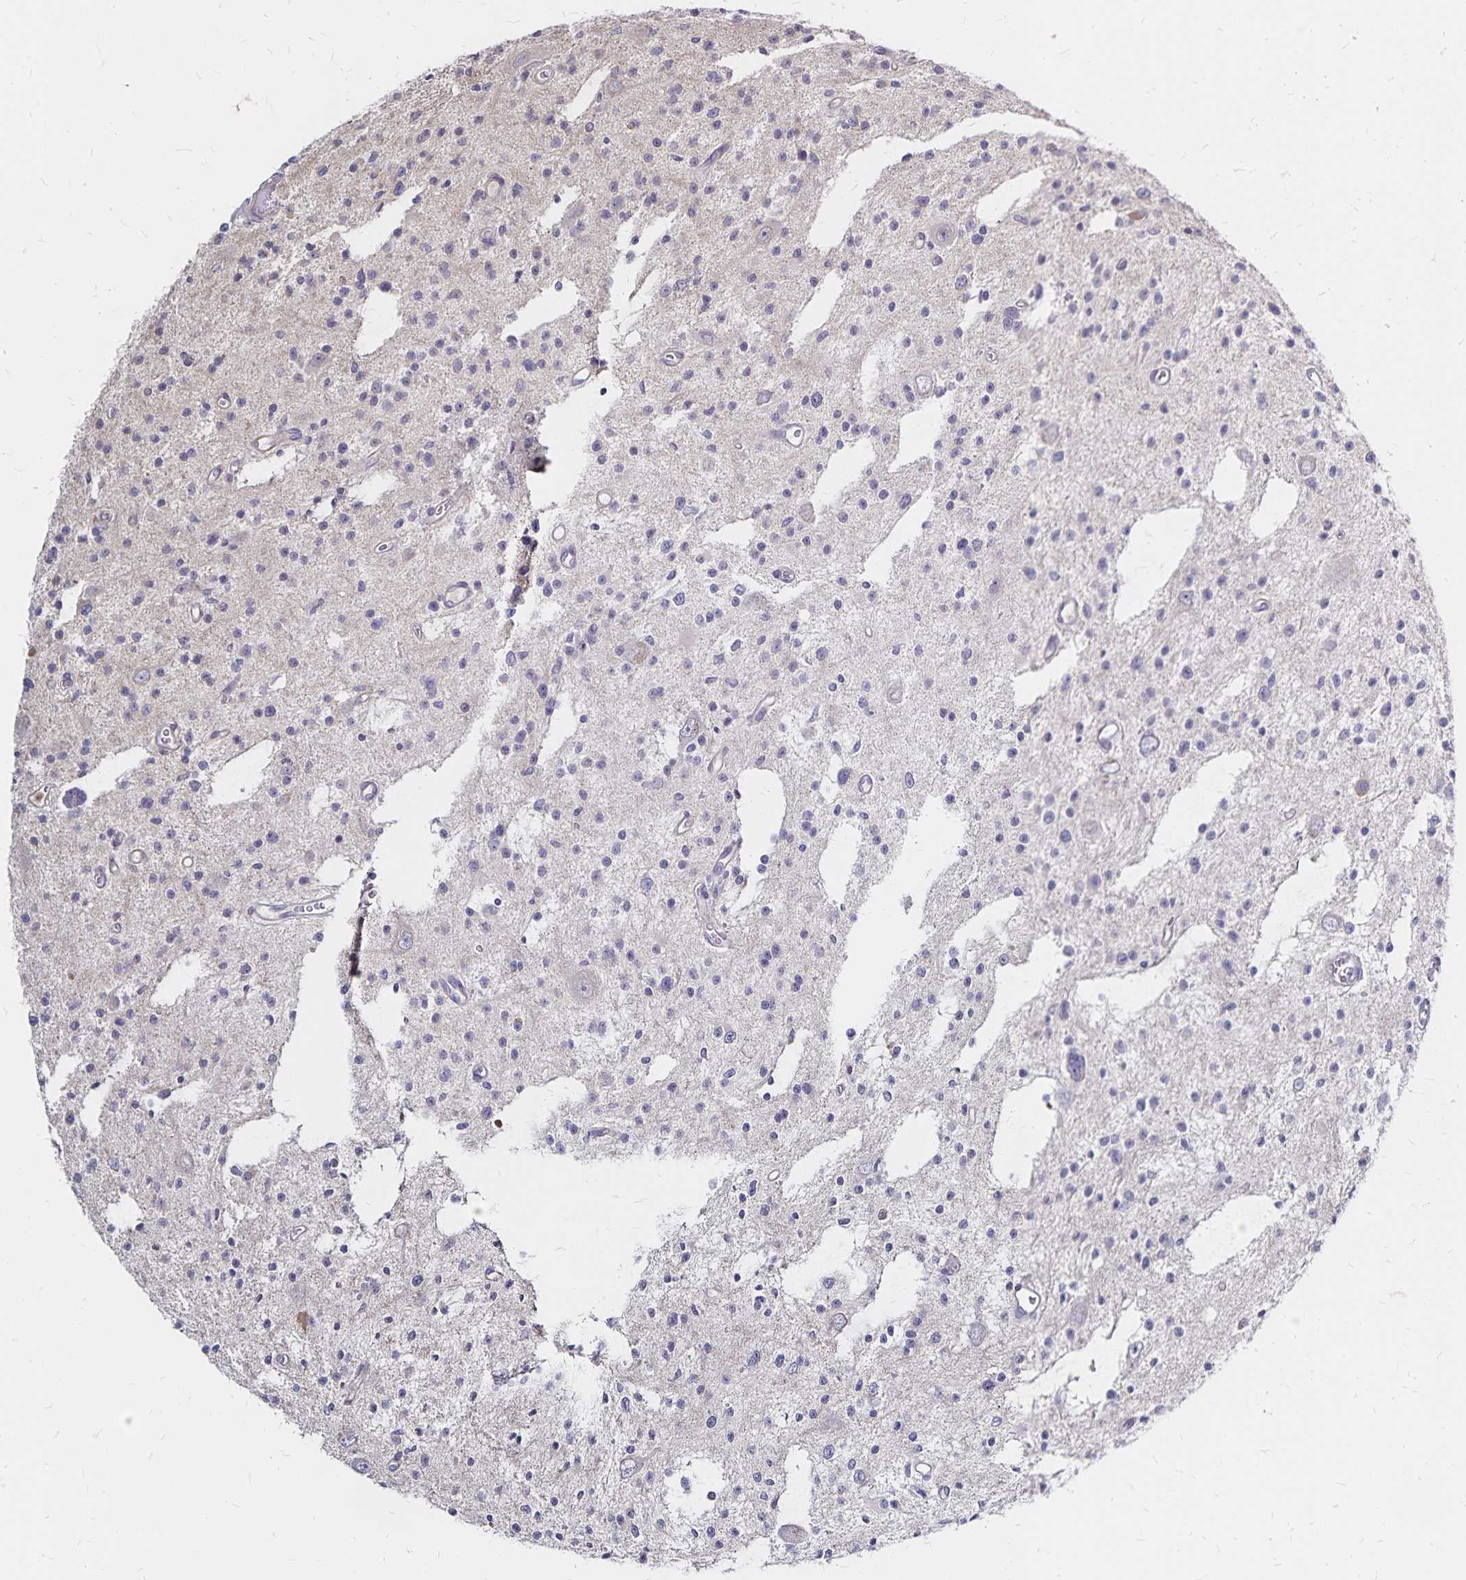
{"staining": {"intensity": "negative", "quantity": "none", "location": "none"}, "tissue": "glioma", "cell_type": "Tumor cells", "image_type": "cancer", "snomed": [{"axis": "morphology", "description": "Glioma, malignant, Low grade"}, {"axis": "topography", "description": "Brain"}], "caption": "IHC image of human glioma stained for a protein (brown), which exhibits no positivity in tumor cells.", "gene": "NAGPA", "patient": {"sex": "male", "age": 43}}